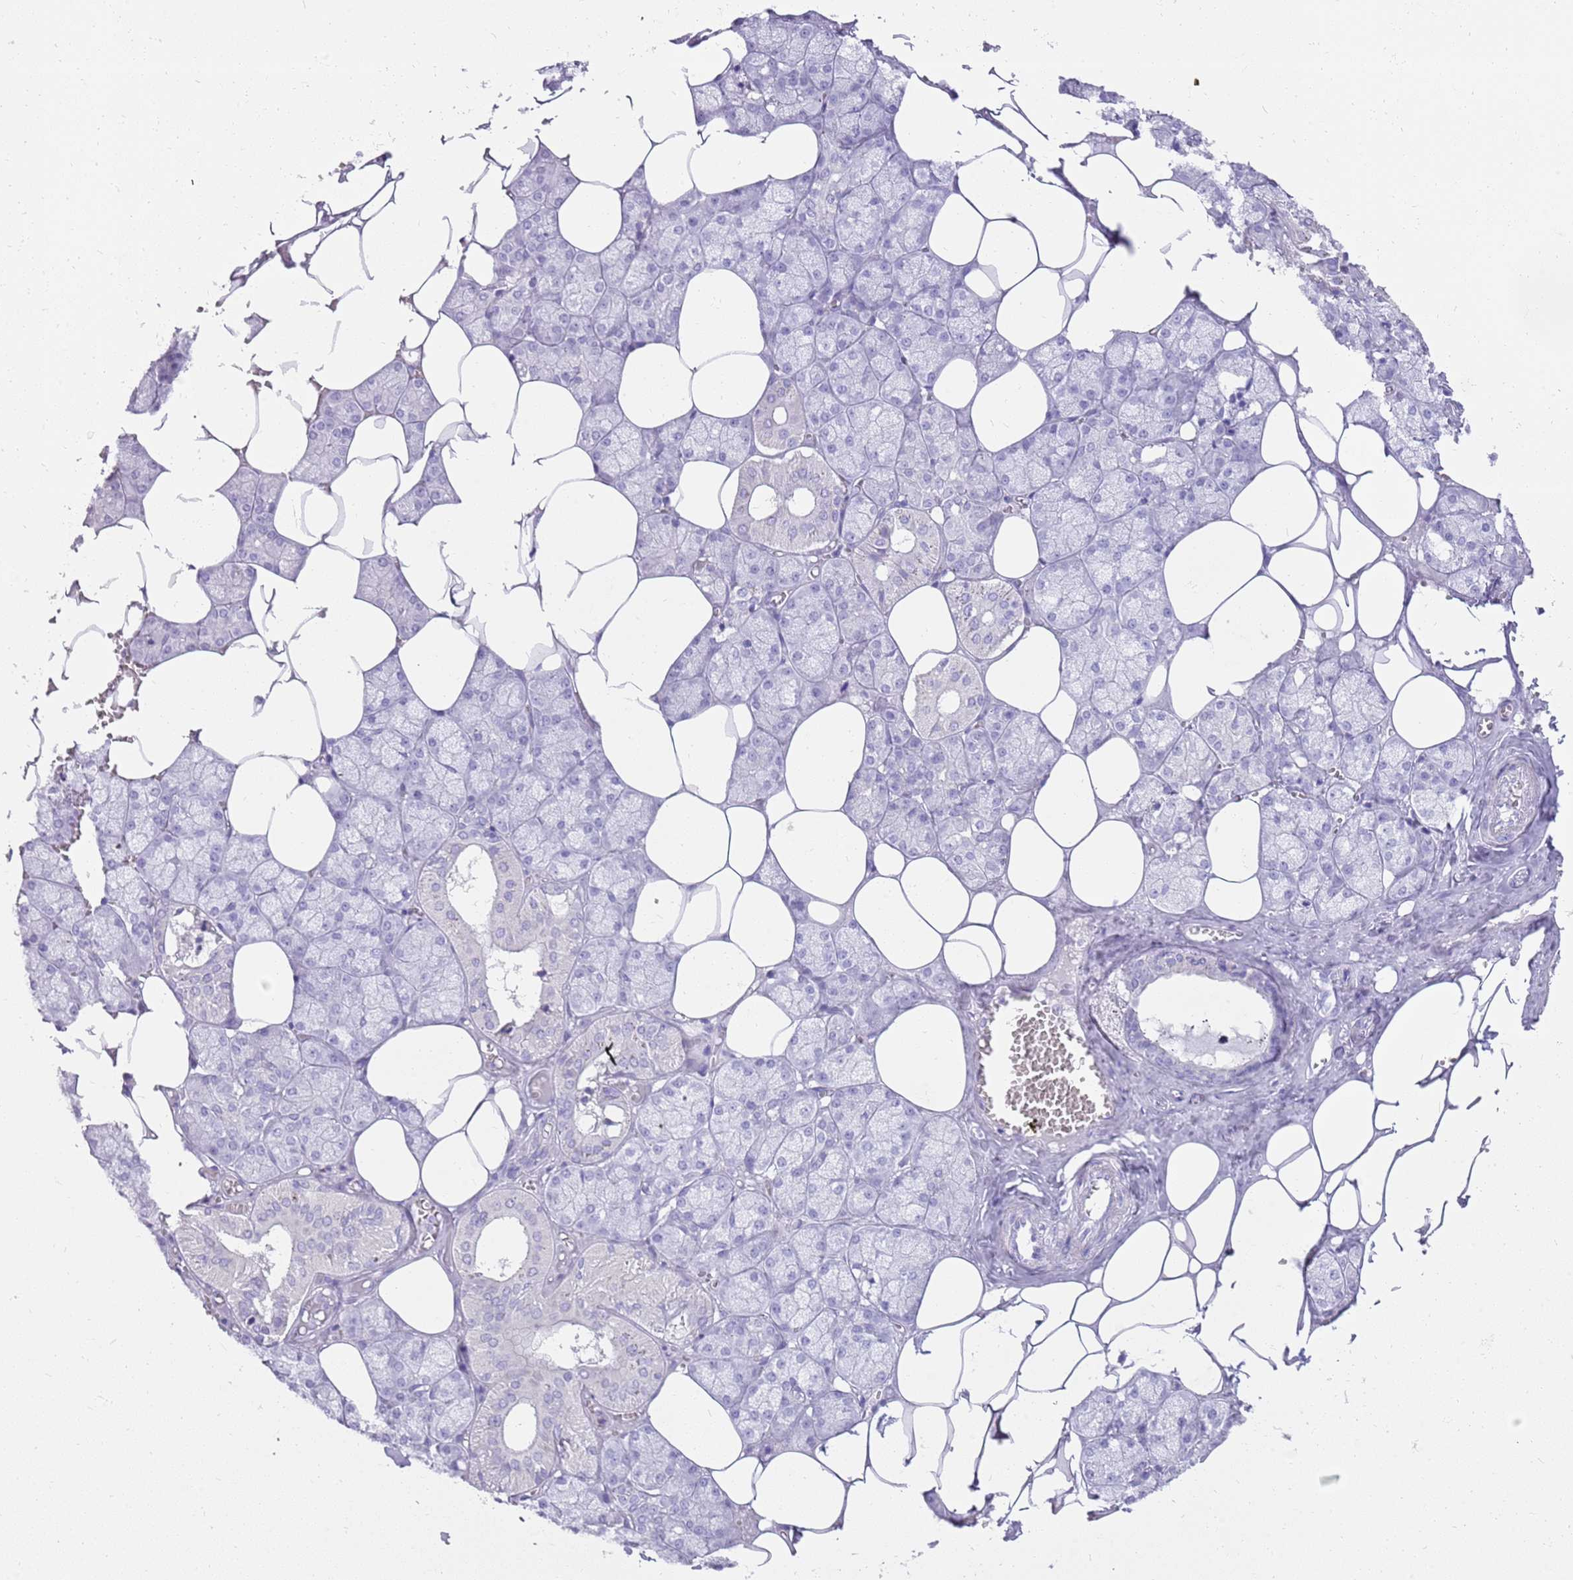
{"staining": {"intensity": "negative", "quantity": "none", "location": "none"}, "tissue": "salivary gland", "cell_type": "Glandular cells", "image_type": "normal", "snomed": [{"axis": "morphology", "description": "Normal tissue, NOS"}, {"axis": "topography", "description": "Salivary gland"}], "caption": "Salivary gland was stained to show a protein in brown. There is no significant expression in glandular cells.", "gene": "ENSG00000271254", "patient": {"sex": "male", "age": 62}}